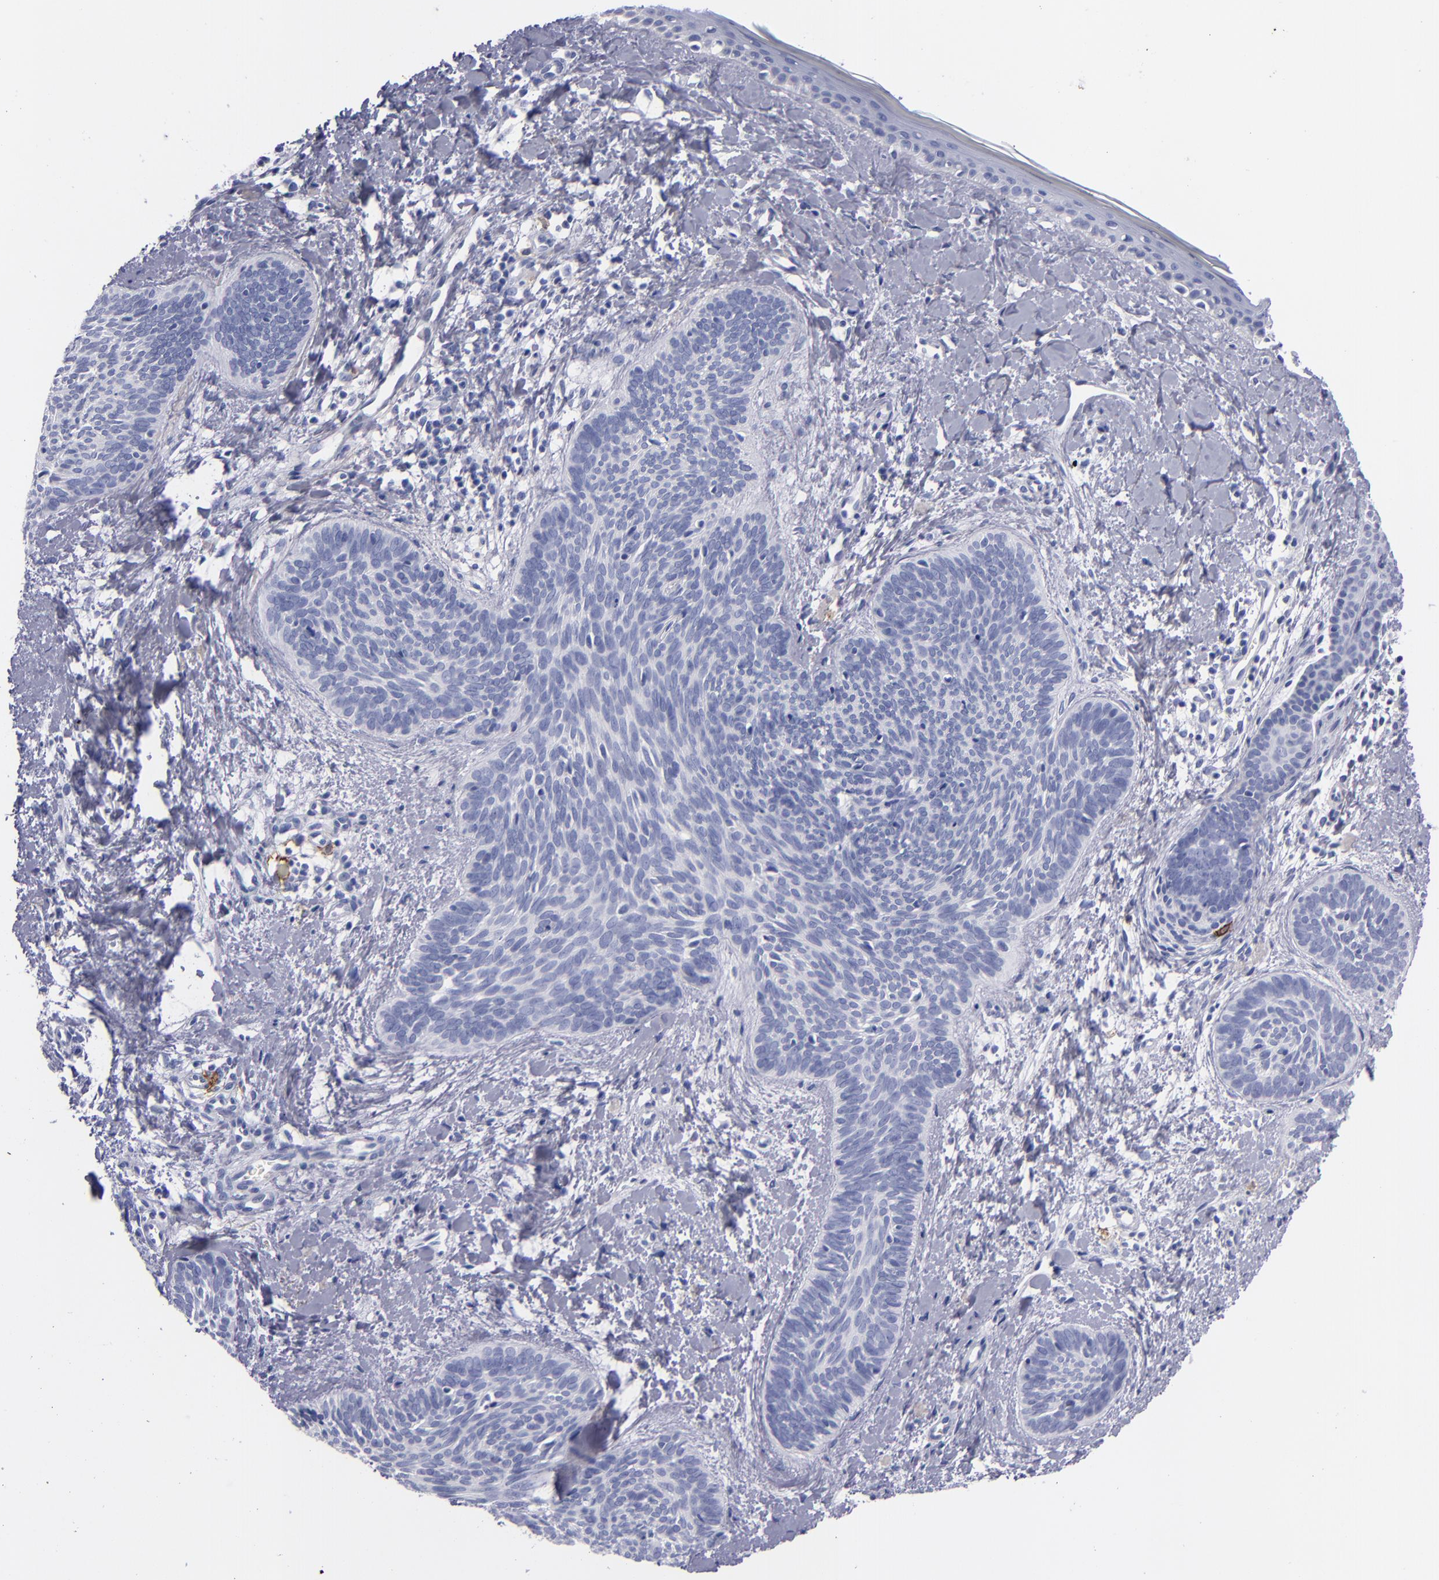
{"staining": {"intensity": "negative", "quantity": "none", "location": "none"}, "tissue": "skin cancer", "cell_type": "Tumor cells", "image_type": "cancer", "snomed": [{"axis": "morphology", "description": "Basal cell carcinoma"}, {"axis": "topography", "description": "Skin"}], "caption": "The immunohistochemistry (IHC) histopathology image has no significant staining in tumor cells of skin cancer (basal cell carcinoma) tissue.", "gene": "CD38", "patient": {"sex": "female", "age": 81}}